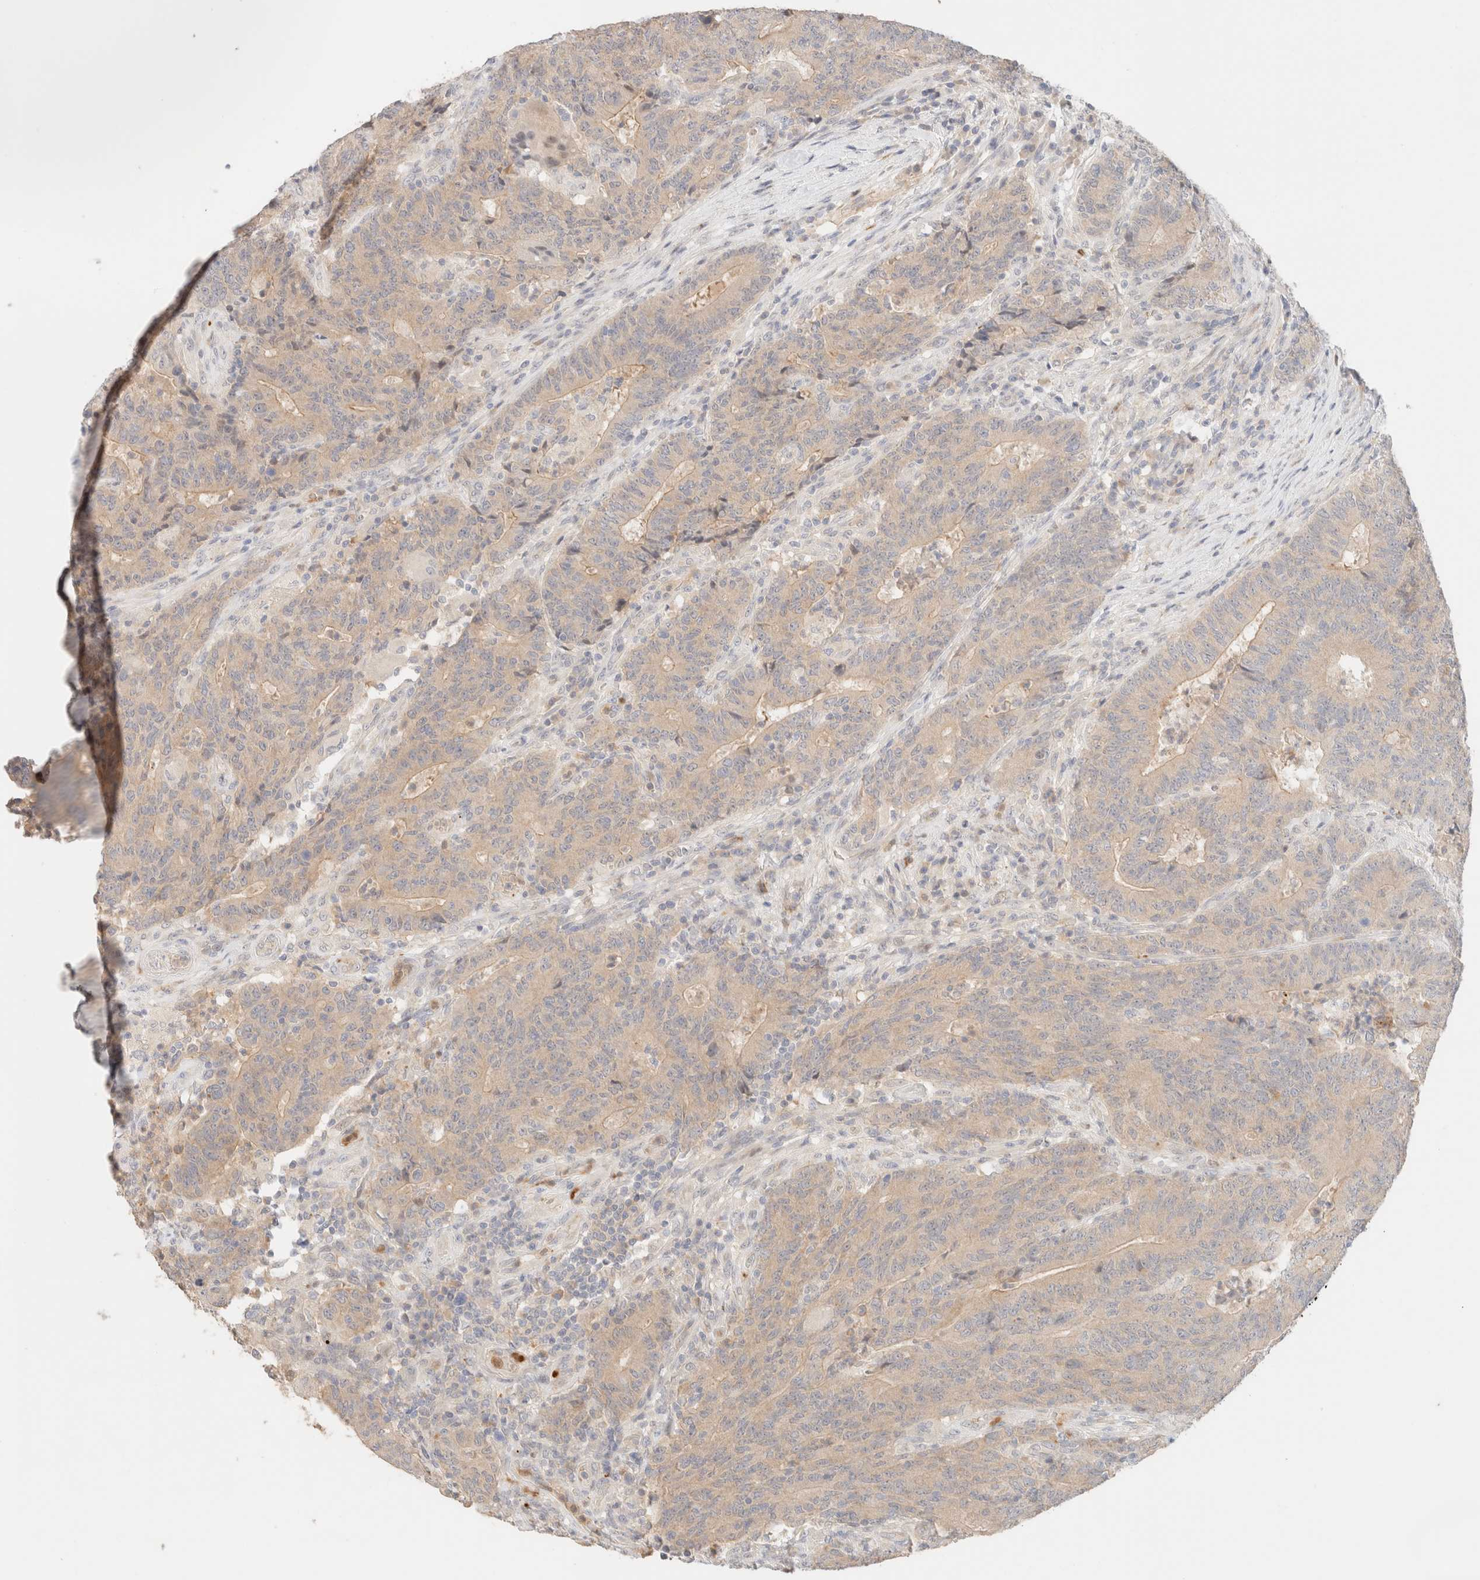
{"staining": {"intensity": "weak", "quantity": ">75%", "location": "cytoplasmic/membranous"}, "tissue": "colorectal cancer", "cell_type": "Tumor cells", "image_type": "cancer", "snomed": [{"axis": "morphology", "description": "Normal tissue, NOS"}, {"axis": "morphology", "description": "Adenocarcinoma, NOS"}, {"axis": "topography", "description": "Colon"}], "caption": "Colorectal cancer (adenocarcinoma) stained with a protein marker shows weak staining in tumor cells.", "gene": "SGSM2", "patient": {"sex": "female", "age": 75}}